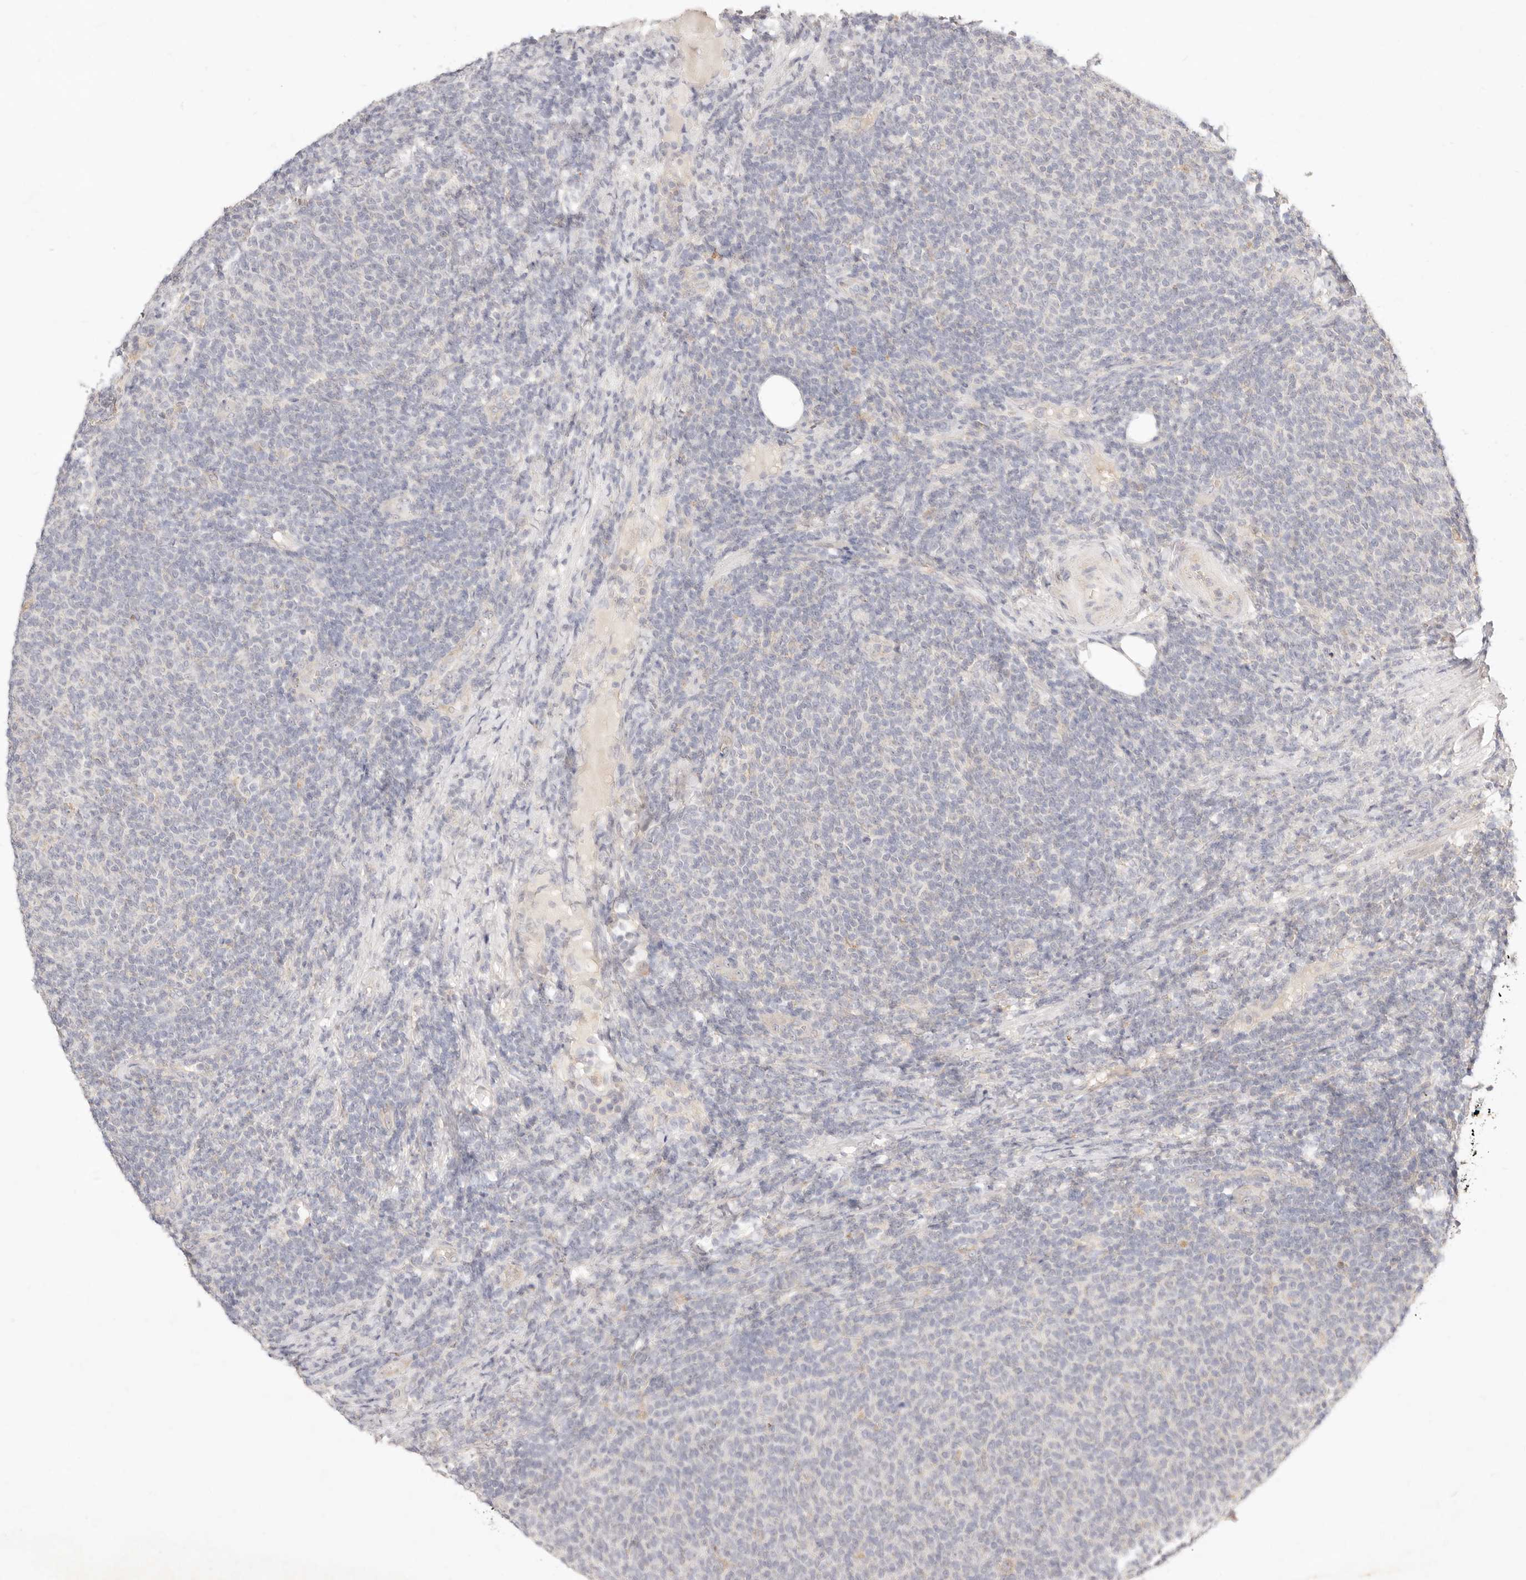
{"staining": {"intensity": "negative", "quantity": "none", "location": "none"}, "tissue": "lymphoma", "cell_type": "Tumor cells", "image_type": "cancer", "snomed": [{"axis": "morphology", "description": "Malignant lymphoma, non-Hodgkin's type, Low grade"}, {"axis": "topography", "description": "Lymph node"}], "caption": "Tumor cells are negative for protein expression in human lymphoma.", "gene": "ACOX1", "patient": {"sex": "male", "age": 66}}